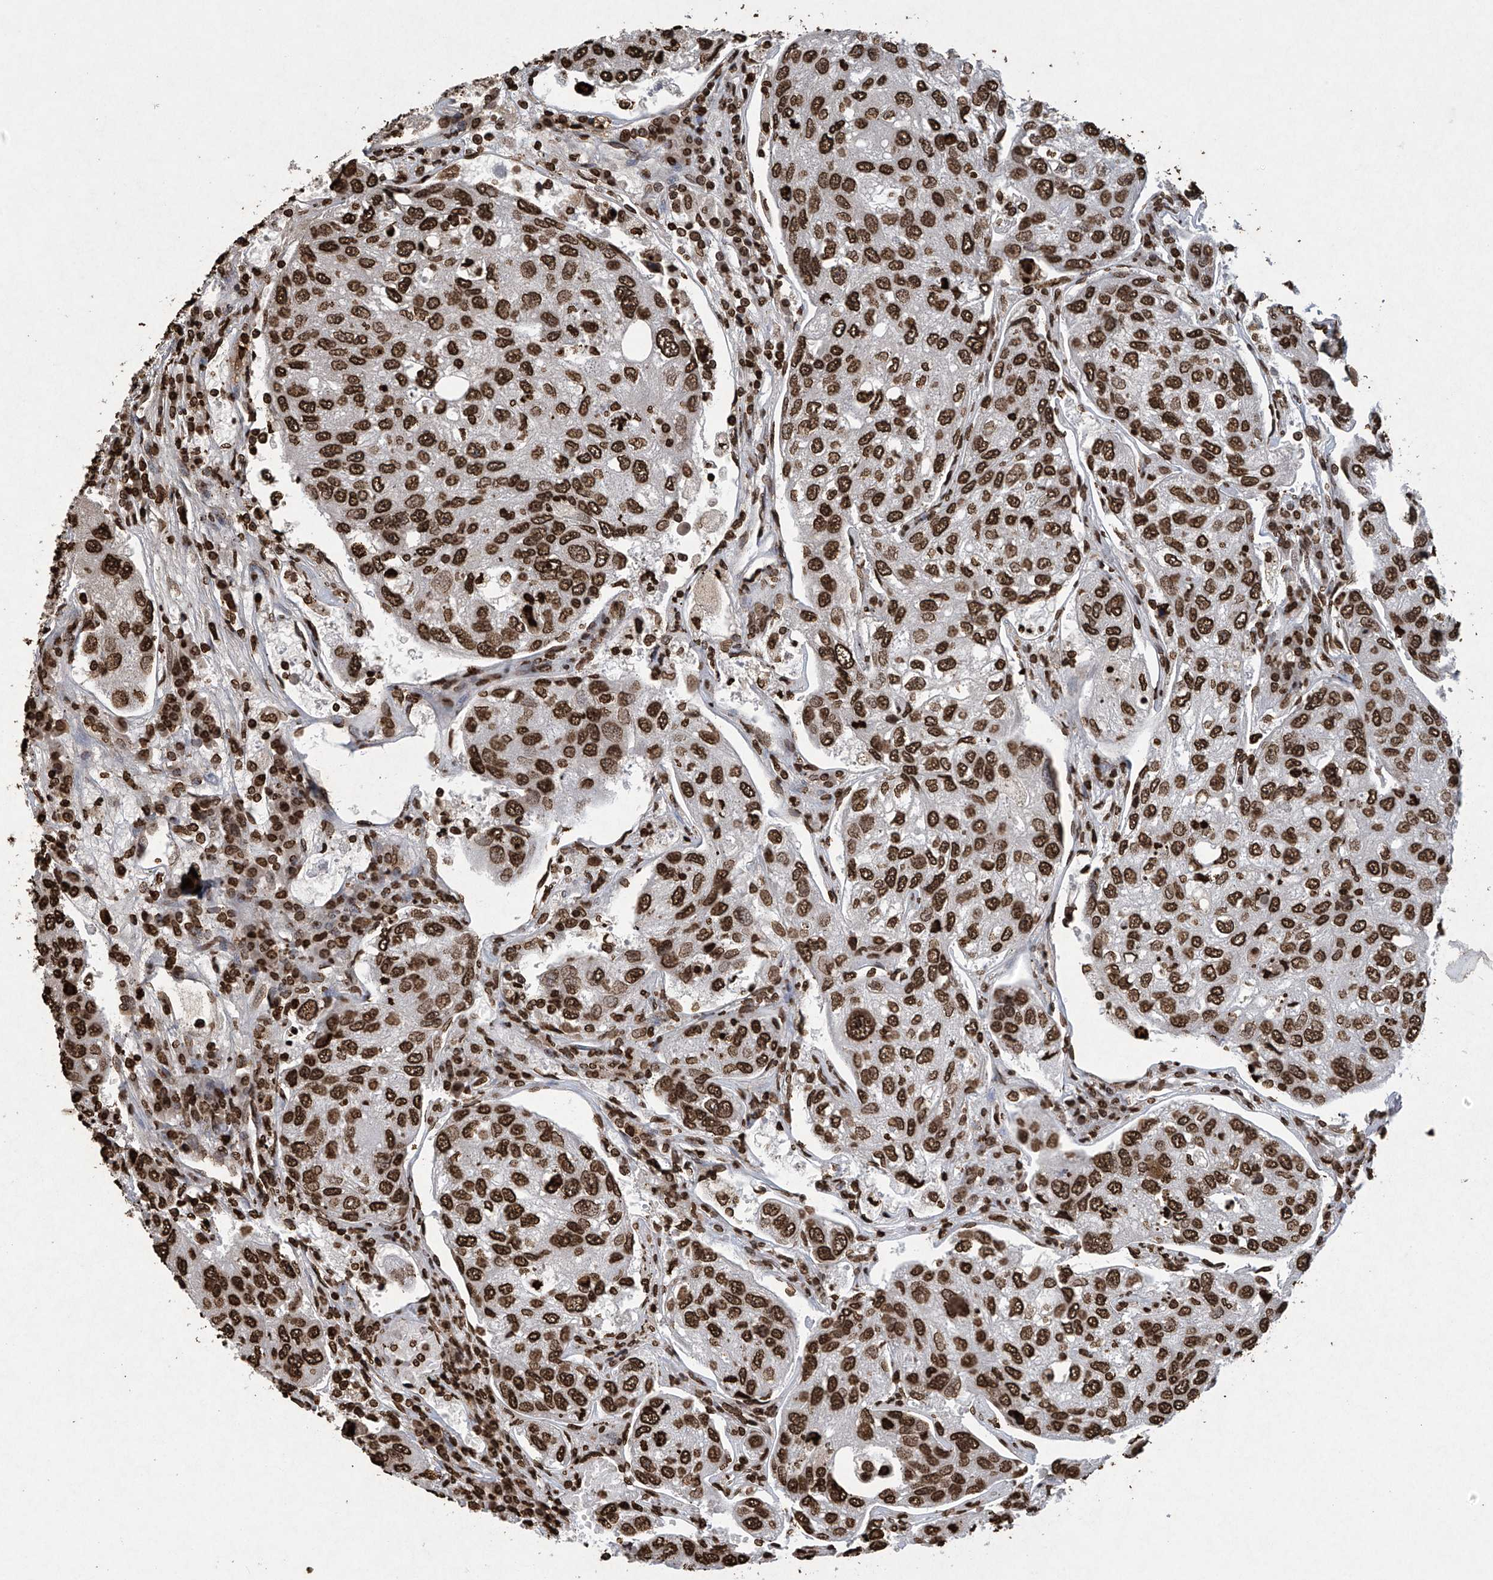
{"staining": {"intensity": "strong", "quantity": ">75%", "location": "nuclear"}, "tissue": "urothelial cancer", "cell_type": "Tumor cells", "image_type": "cancer", "snomed": [{"axis": "morphology", "description": "Urothelial carcinoma, High grade"}, {"axis": "topography", "description": "Lymph node"}, {"axis": "topography", "description": "Urinary bladder"}], "caption": "A high-resolution micrograph shows immunohistochemistry staining of high-grade urothelial carcinoma, which reveals strong nuclear positivity in approximately >75% of tumor cells.", "gene": "H3-3A", "patient": {"sex": "male", "age": 51}}